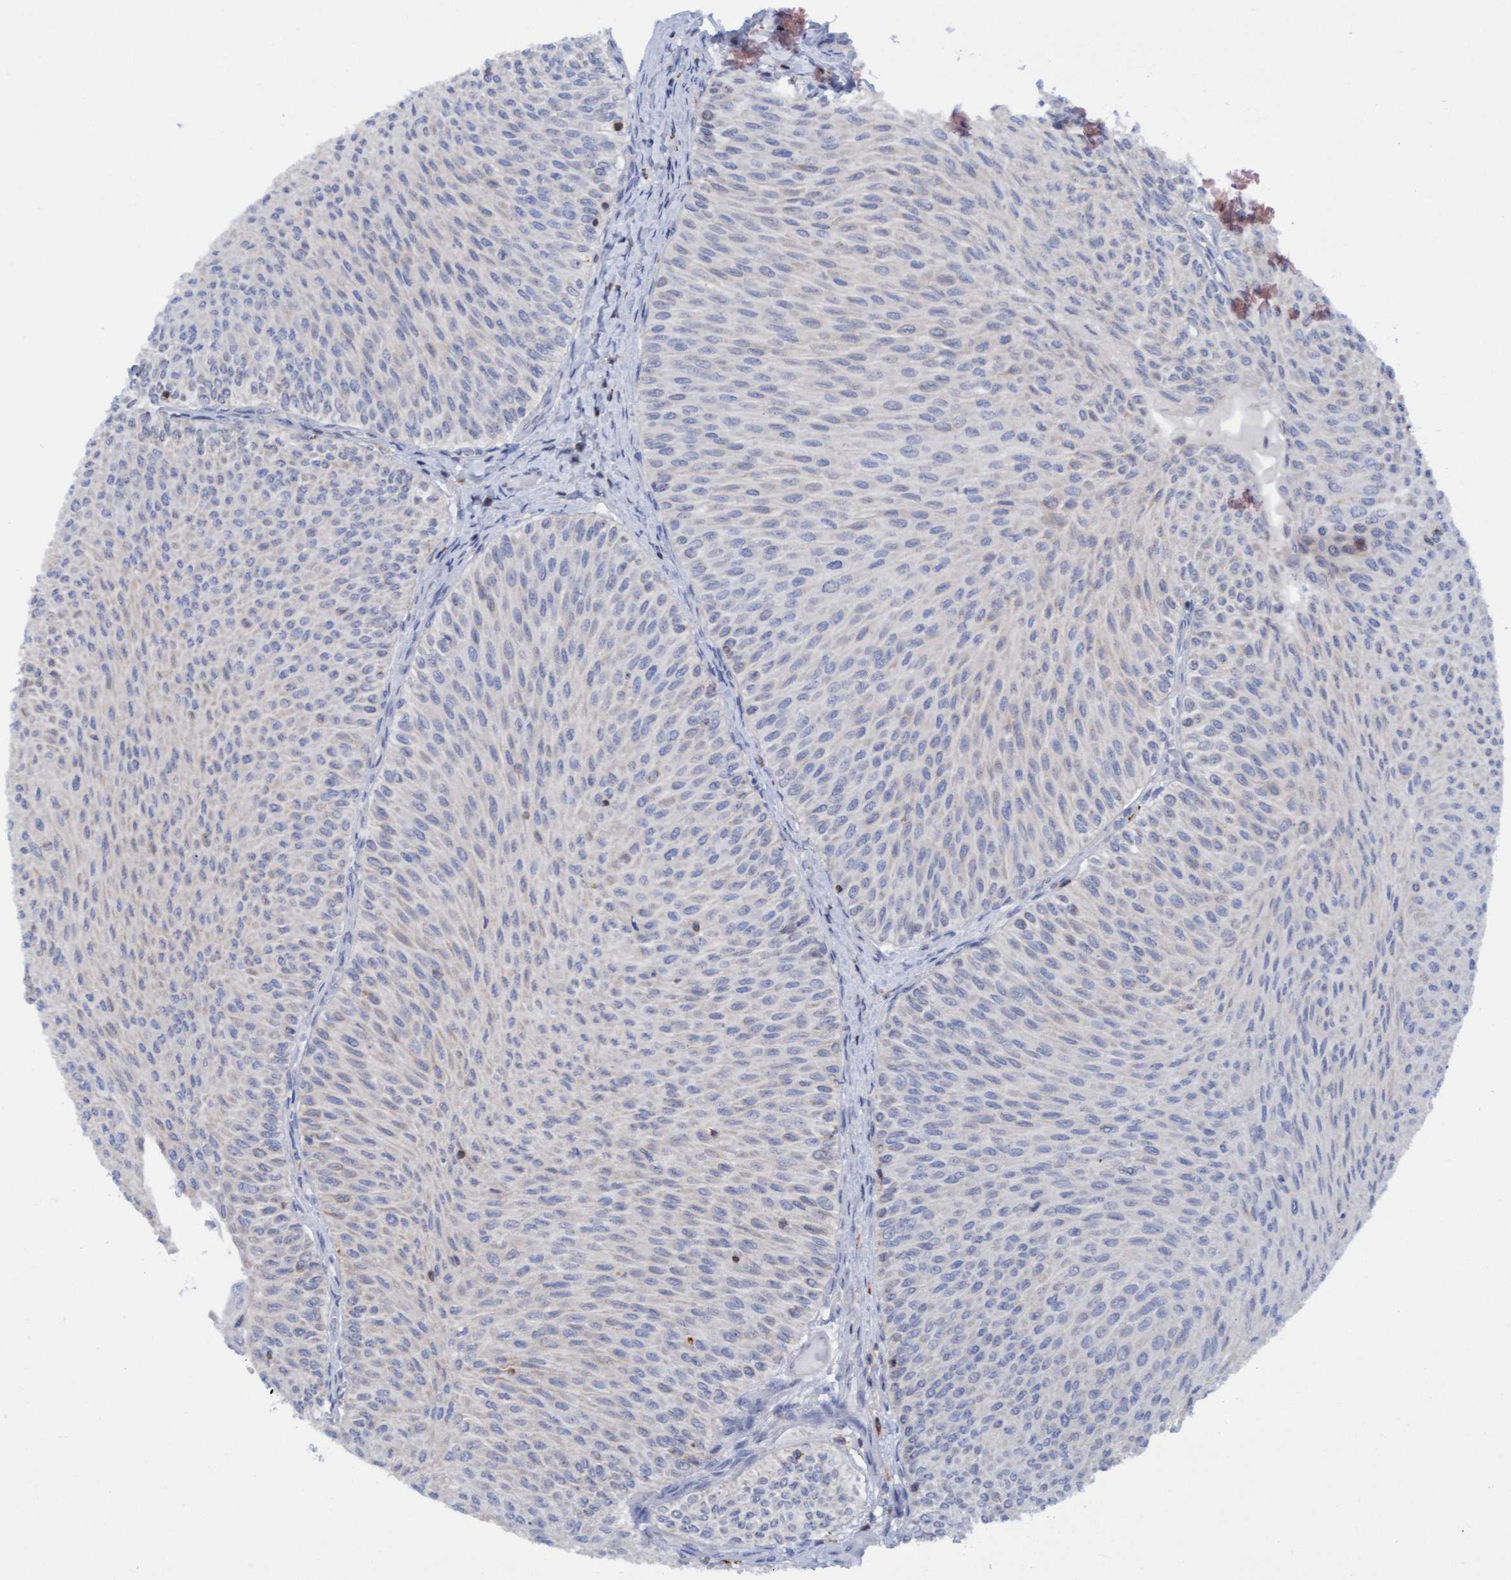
{"staining": {"intensity": "negative", "quantity": "none", "location": "none"}, "tissue": "urothelial cancer", "cell_type": "Tumor cells", "image_type": "cancer", "snomed": [{"axis": "morphology", "description": "Urothelial carcinoma, Low grade"}, {"axis": "topography", "description": "Urinary bladder"}], "caption": "Micrograph shows no protein expression in tumor cells of low-grade urothelial carcinoma tissue.", "gene": "FNBP1", "patient": {"sex": "male", "age": 78}}